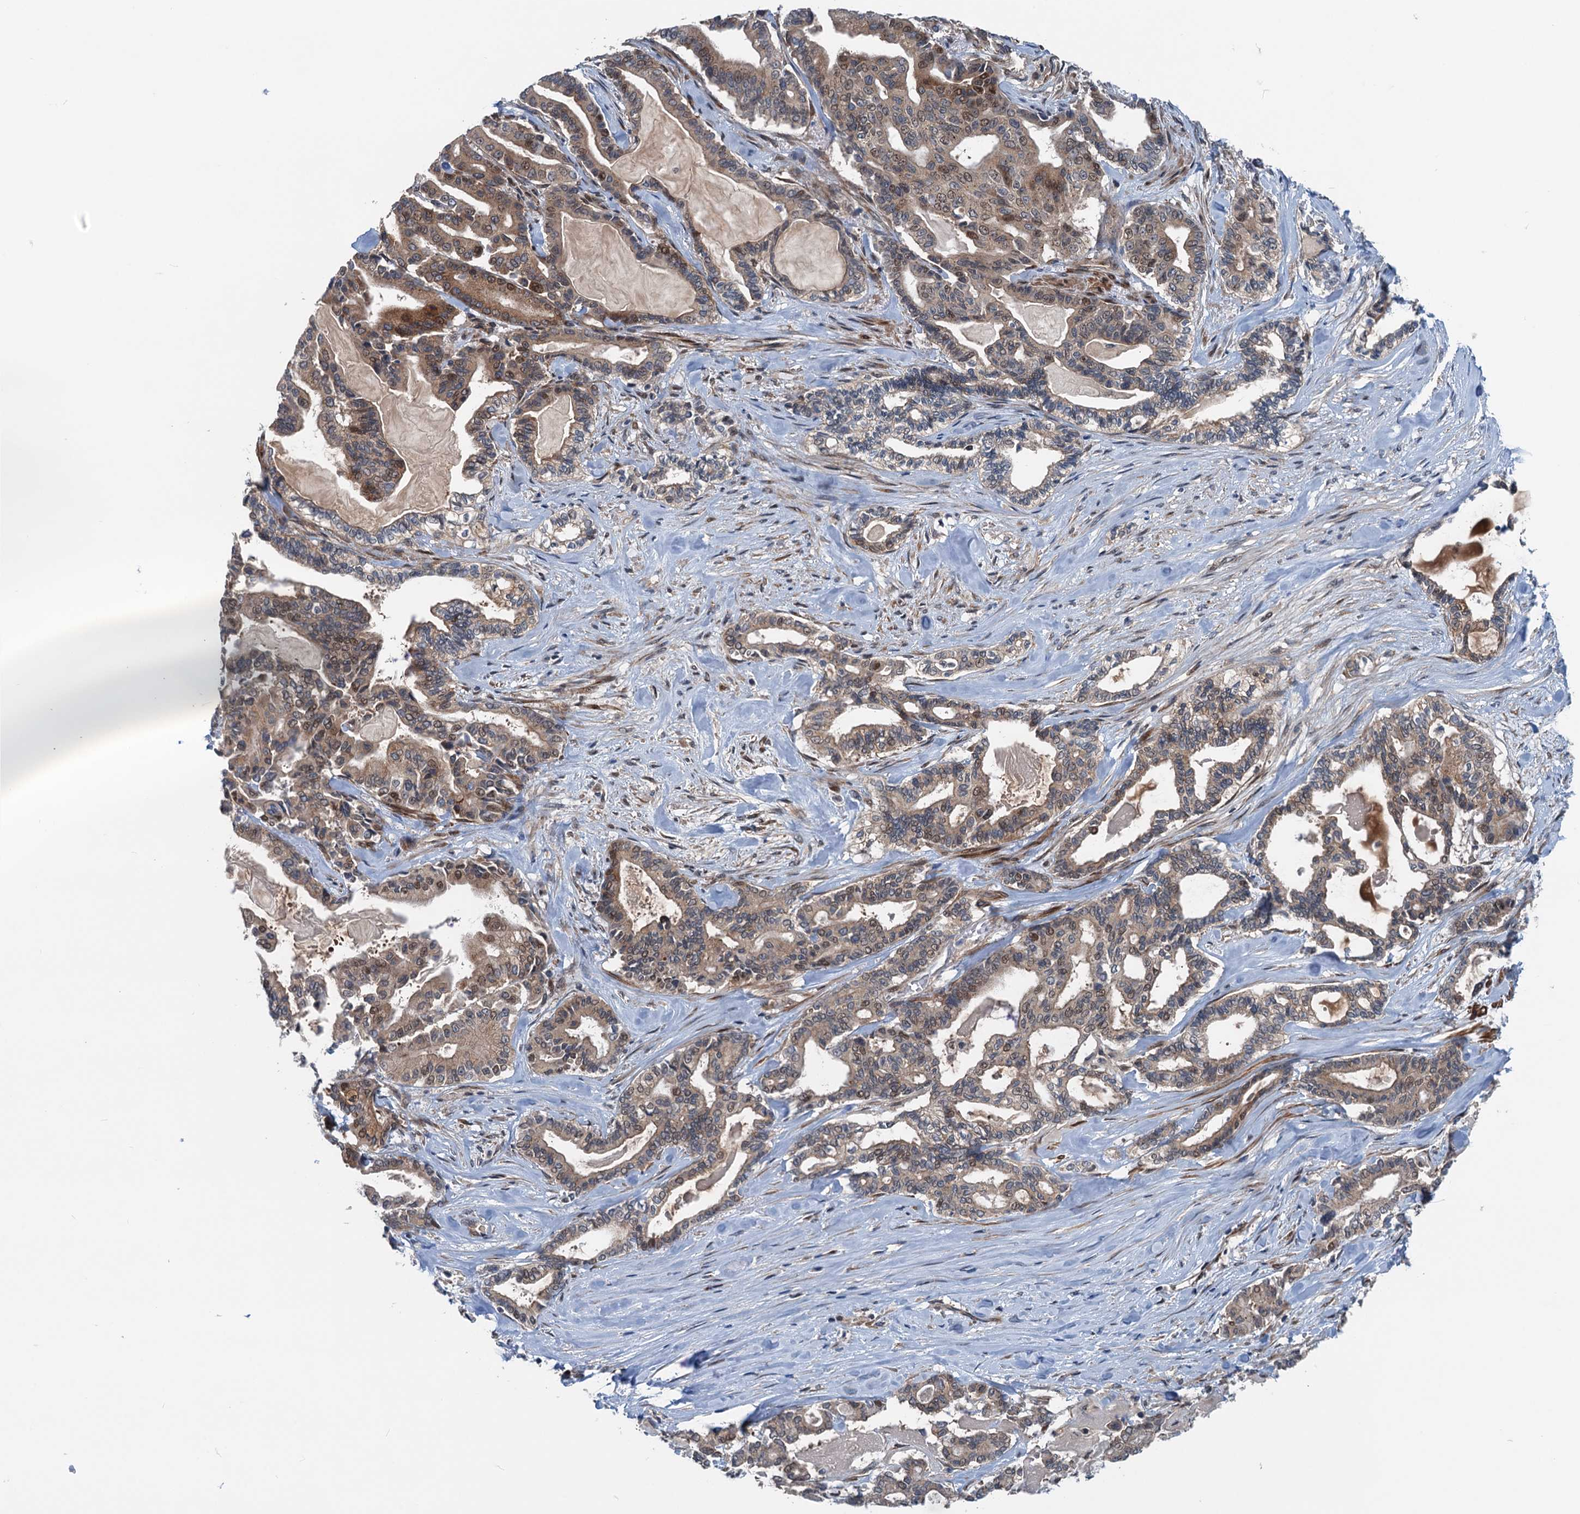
{"staining": {"intensity": "moderate", "quantity": ">75%", "location": "cytoplasmic/membranous,nuclear"}, "tissue": "pancreatic cancer", "cell_type": "Tumor cells", "image_type": "cancer", "snomed": [{"axis": "morphology", "description": "Adenocarcinoma, NOS"}, {"axis": "topography", "description": "Pancreas"}], "caption": "Human adenocarcinoma (pancreatic) stained with a protein marker demonstrates moderate staining in tumor cells.", "gene": "DYNC2I2", "patient": {"sex": "male", "age": 63}}